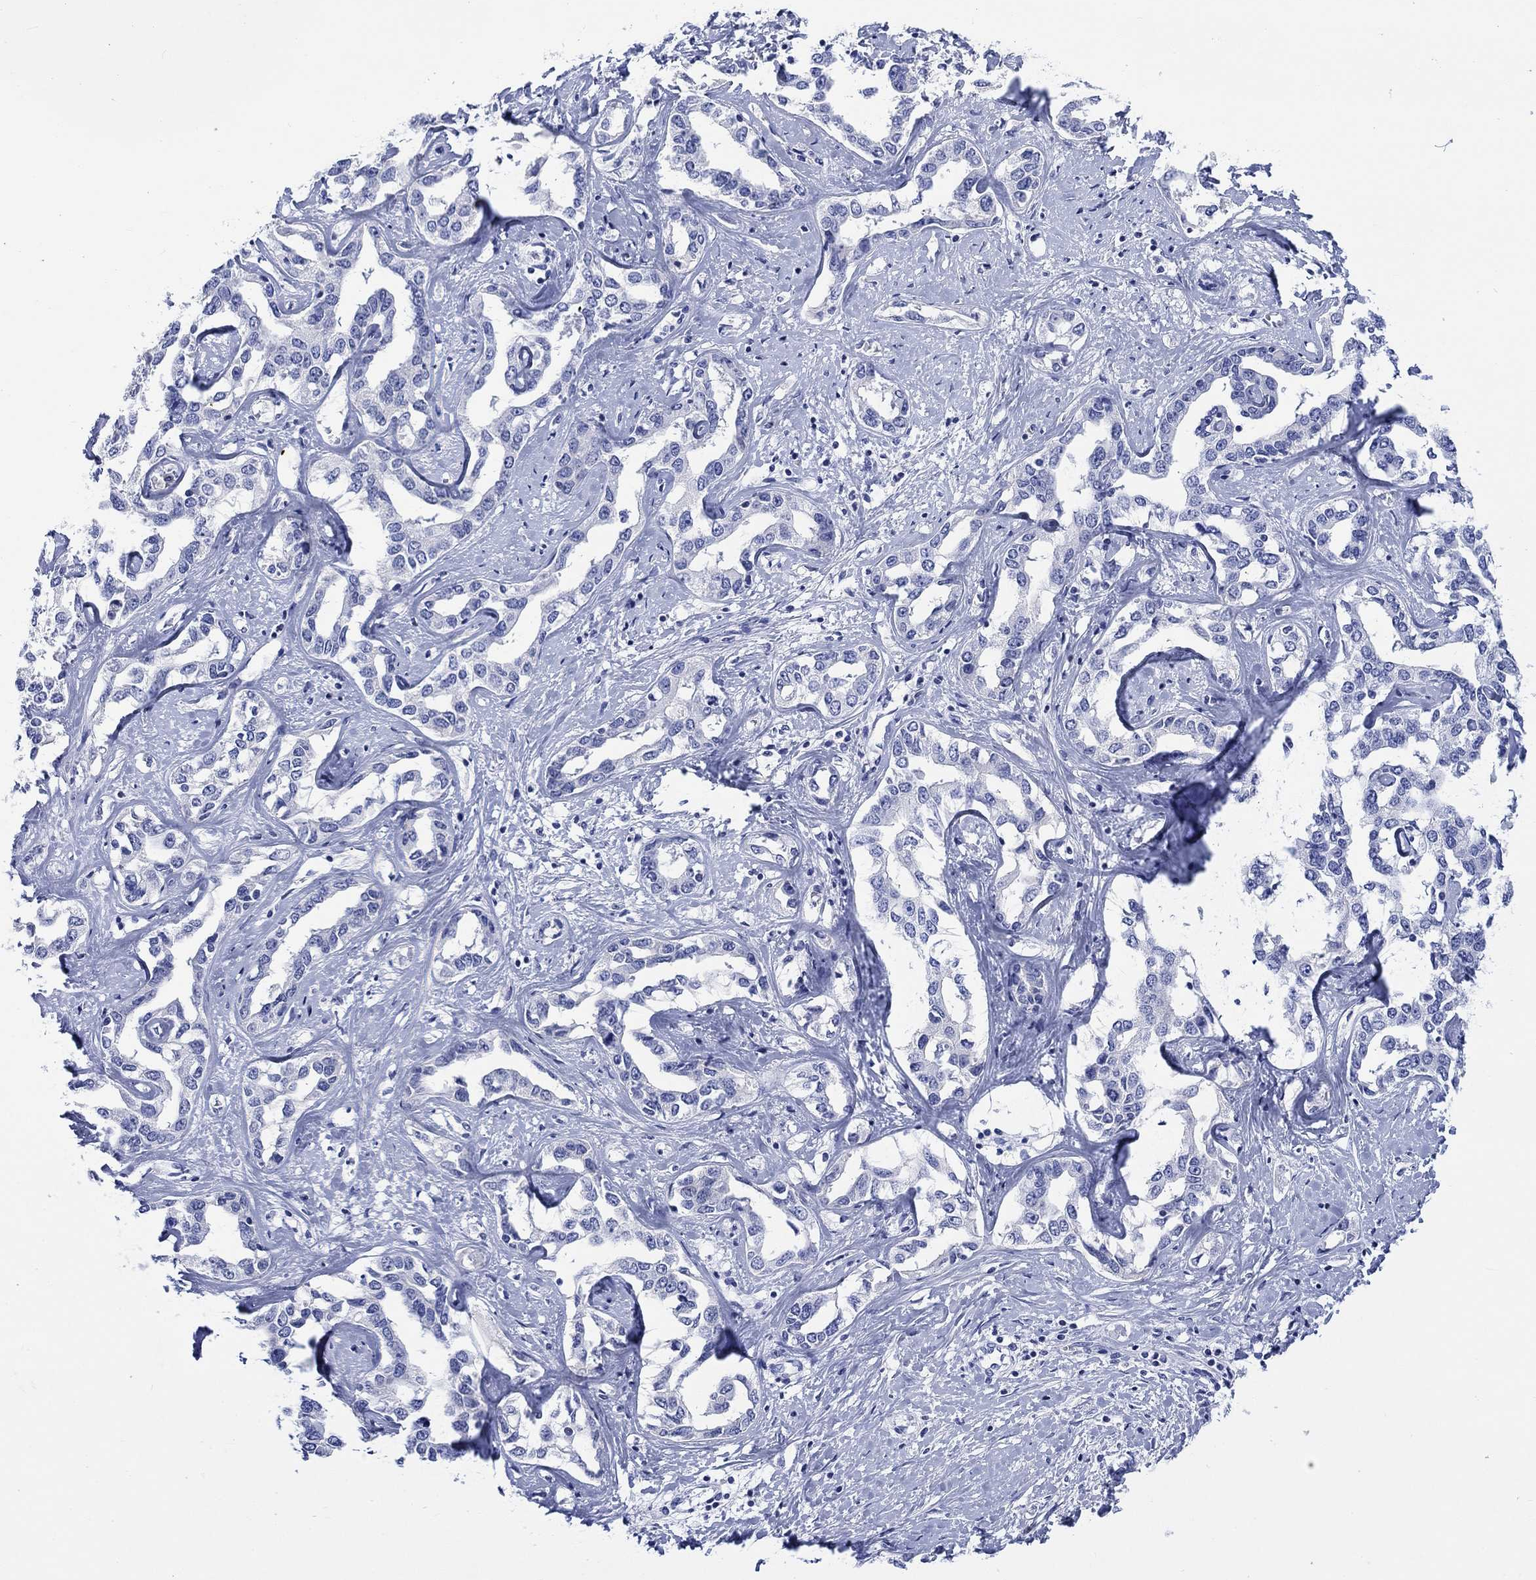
{"staining": {"intensity": "negative", "quantity": "none", "location": "none"}, "tissue": "liver cancer", "cell_type": "Tumor cells", "image_type": "cancer", "snomed": [{"axis": "morphology", "description": "Cholangiocarcinoma"}, {"axis": "topography", "description": "Liver"}], "caption": "Human cholangiocarcinoma (liver) stained for a protein using IHC displays no staining in tumor cells.", "gene": "CACNG3", "patient": {"sex": "male", "age": 59}}